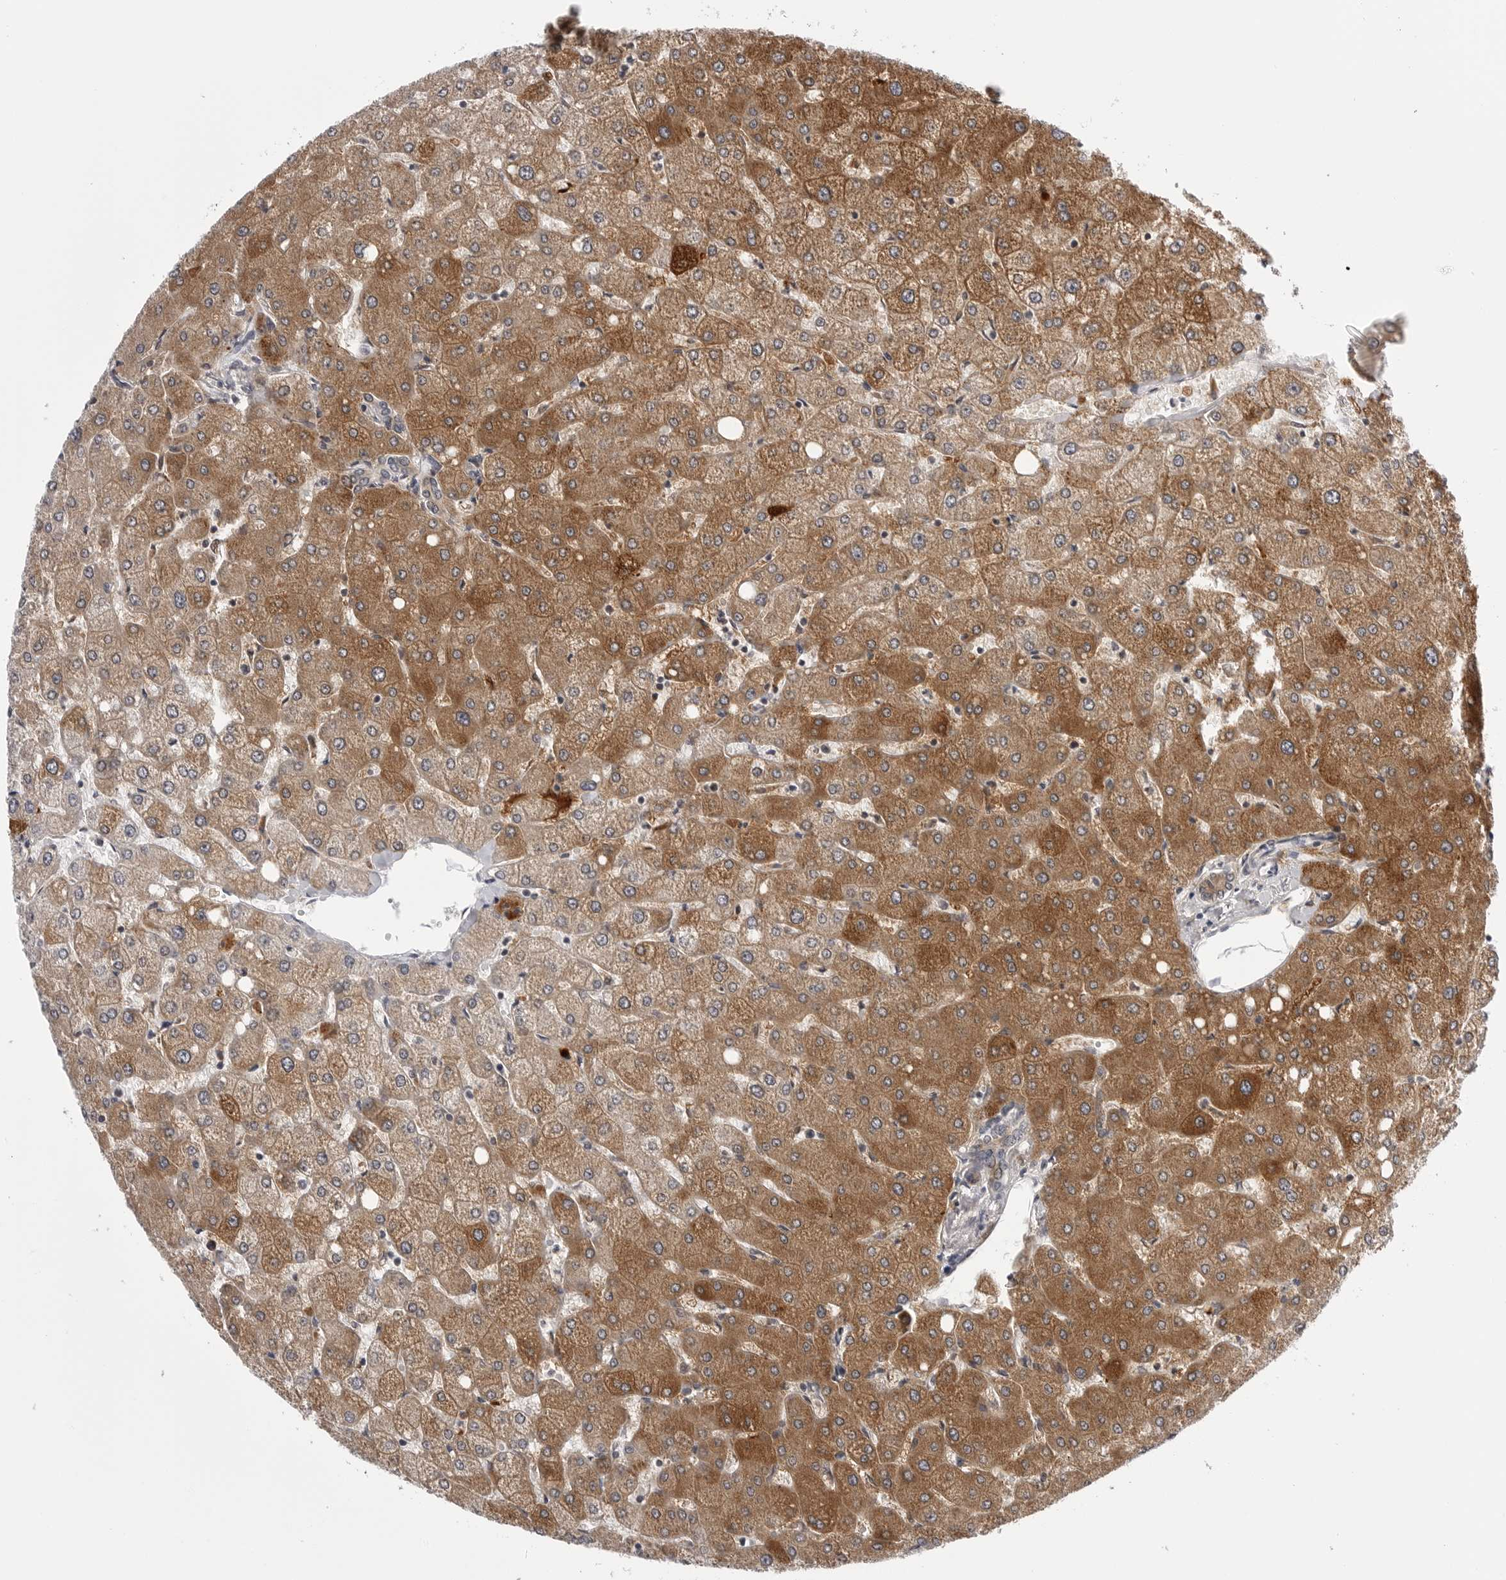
{"staining": {"intensity": "weak", "quantity": "<25%", "location": "cytoplasmic/membranous"}, "tissue": "liver", "cell_type": "Cholangiocytes", "image_type": "normal", "snomed": [{"axis": "morphology", "description": "Normal tissue, NOS"}, {"axis": "topography", "description": "Liver"}], "caption": "Photomicrograph shows no protein positivity in cholangiocytes of unremarkable liver. (Stains: DAB IHC with hematoxylin counter stain, Microscopy: brightfield microscopy at high magnification).", "gene": "CDK20", "patient": {"sex": "female", "age": 54}}